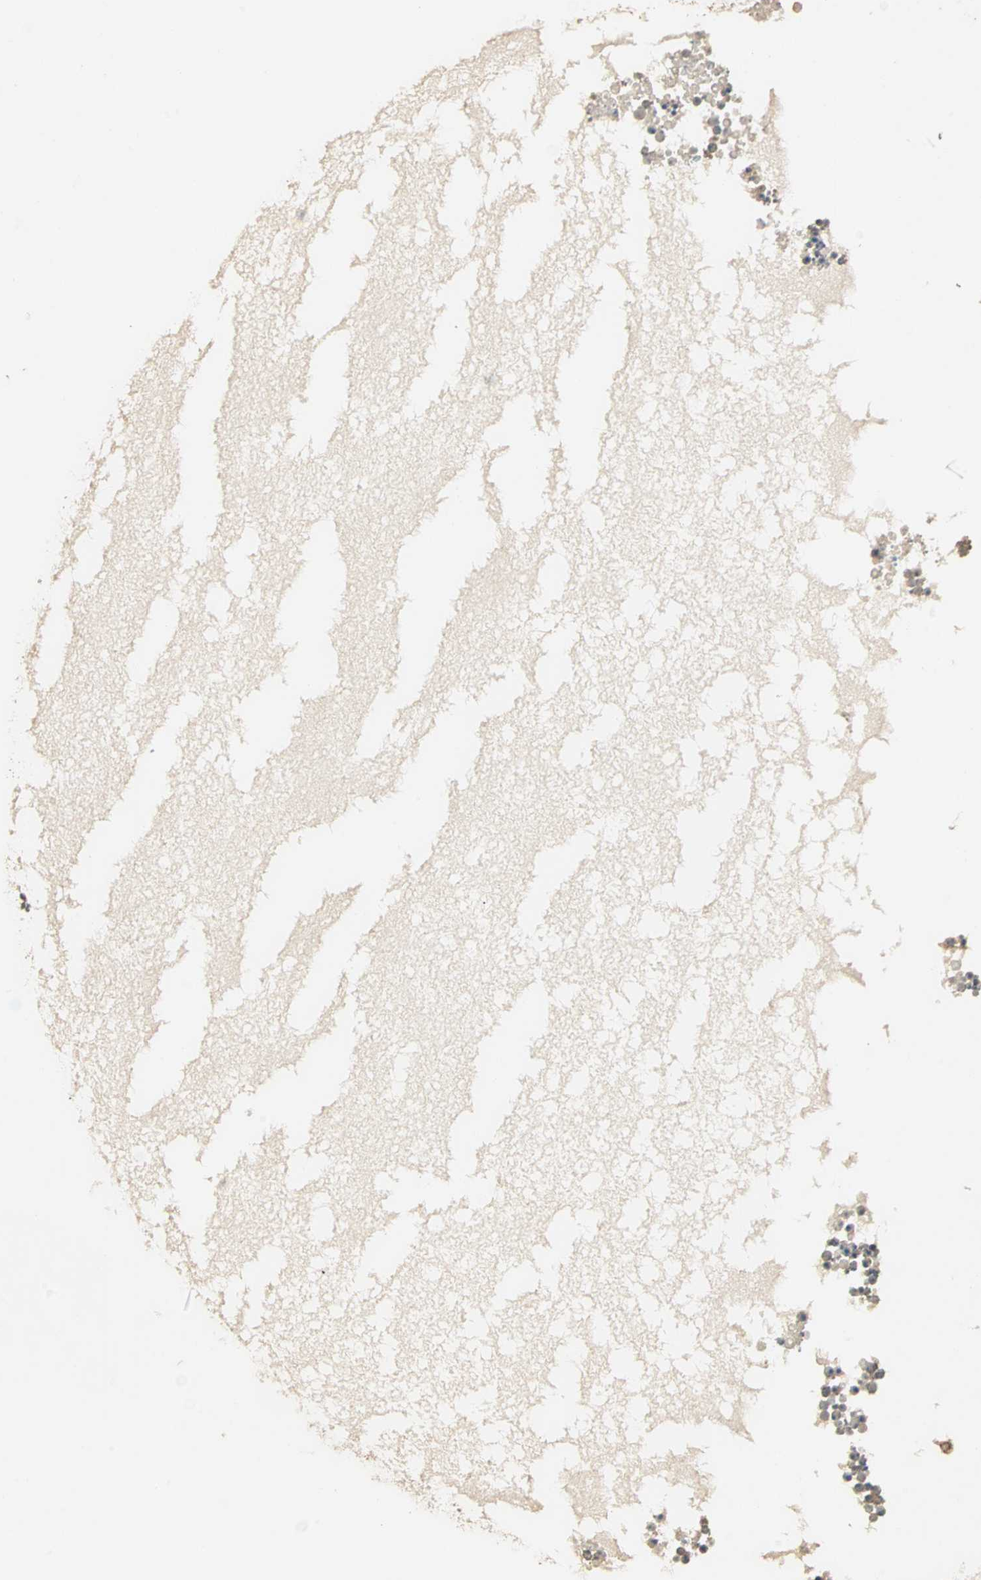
{"staining": {"intensity": "moderate", "quantity": "<25%", "location": "cytoplasmic/membranous"}, "tissue": "ovary", "cell_type": "Ovarian stroma cells", "image_type": "normal", "snomed": [{"axis": "morphology", "description": "Normal tissue, NOS"}, {"axis": "topography", "description": "Ovary"}], "caption": "Ovary stained for a protein (brown) exhibits moderate cytoplasmic/membranous positive expression in about <25% of ovarian stroma cells.", "gene": "GALK1", "patient": {"sex": "female", "age": 35}}